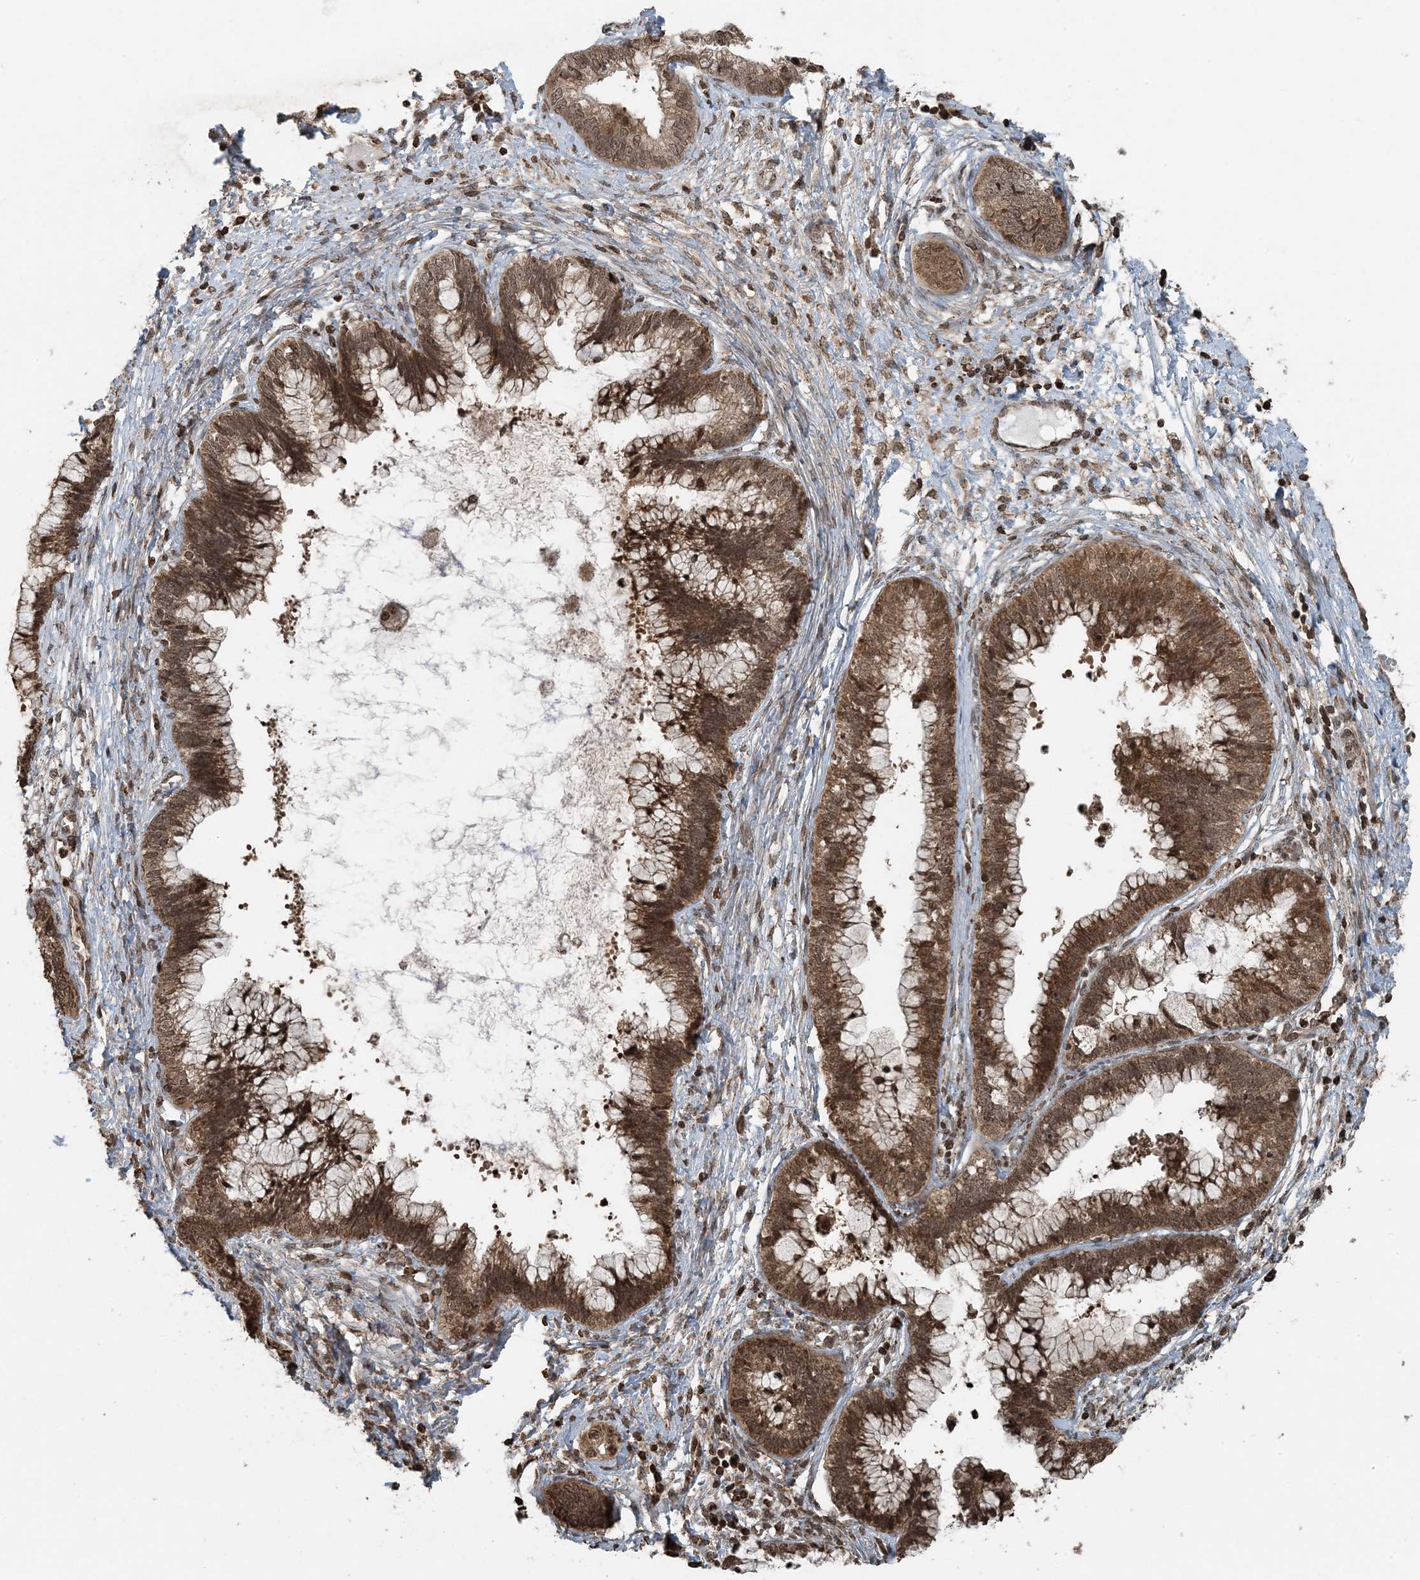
{"staining": {"intensity": "moderate", "quantity": ">75%", "location": "cytoplasmic/membranous,nuclear"}, "tissue": "cervical cancer", "cell_type": "Tumor cells", "image_type": "cancer", "snomed": [{"axis": "morphology", "description": "Adenocarcinoma, NOS"}, {"axis": "topography", "description": "Cervix"}], "caption": "Approximately >75% of tumor cells in human cervical adenocarcinoma exhibit moderate cytoplasmic/membranous and nuclear protein expression as visualized by brown immunohistochemical staining.", "gene": "ZFAND2B", "patient": {"sex": "female", "age": 44}}